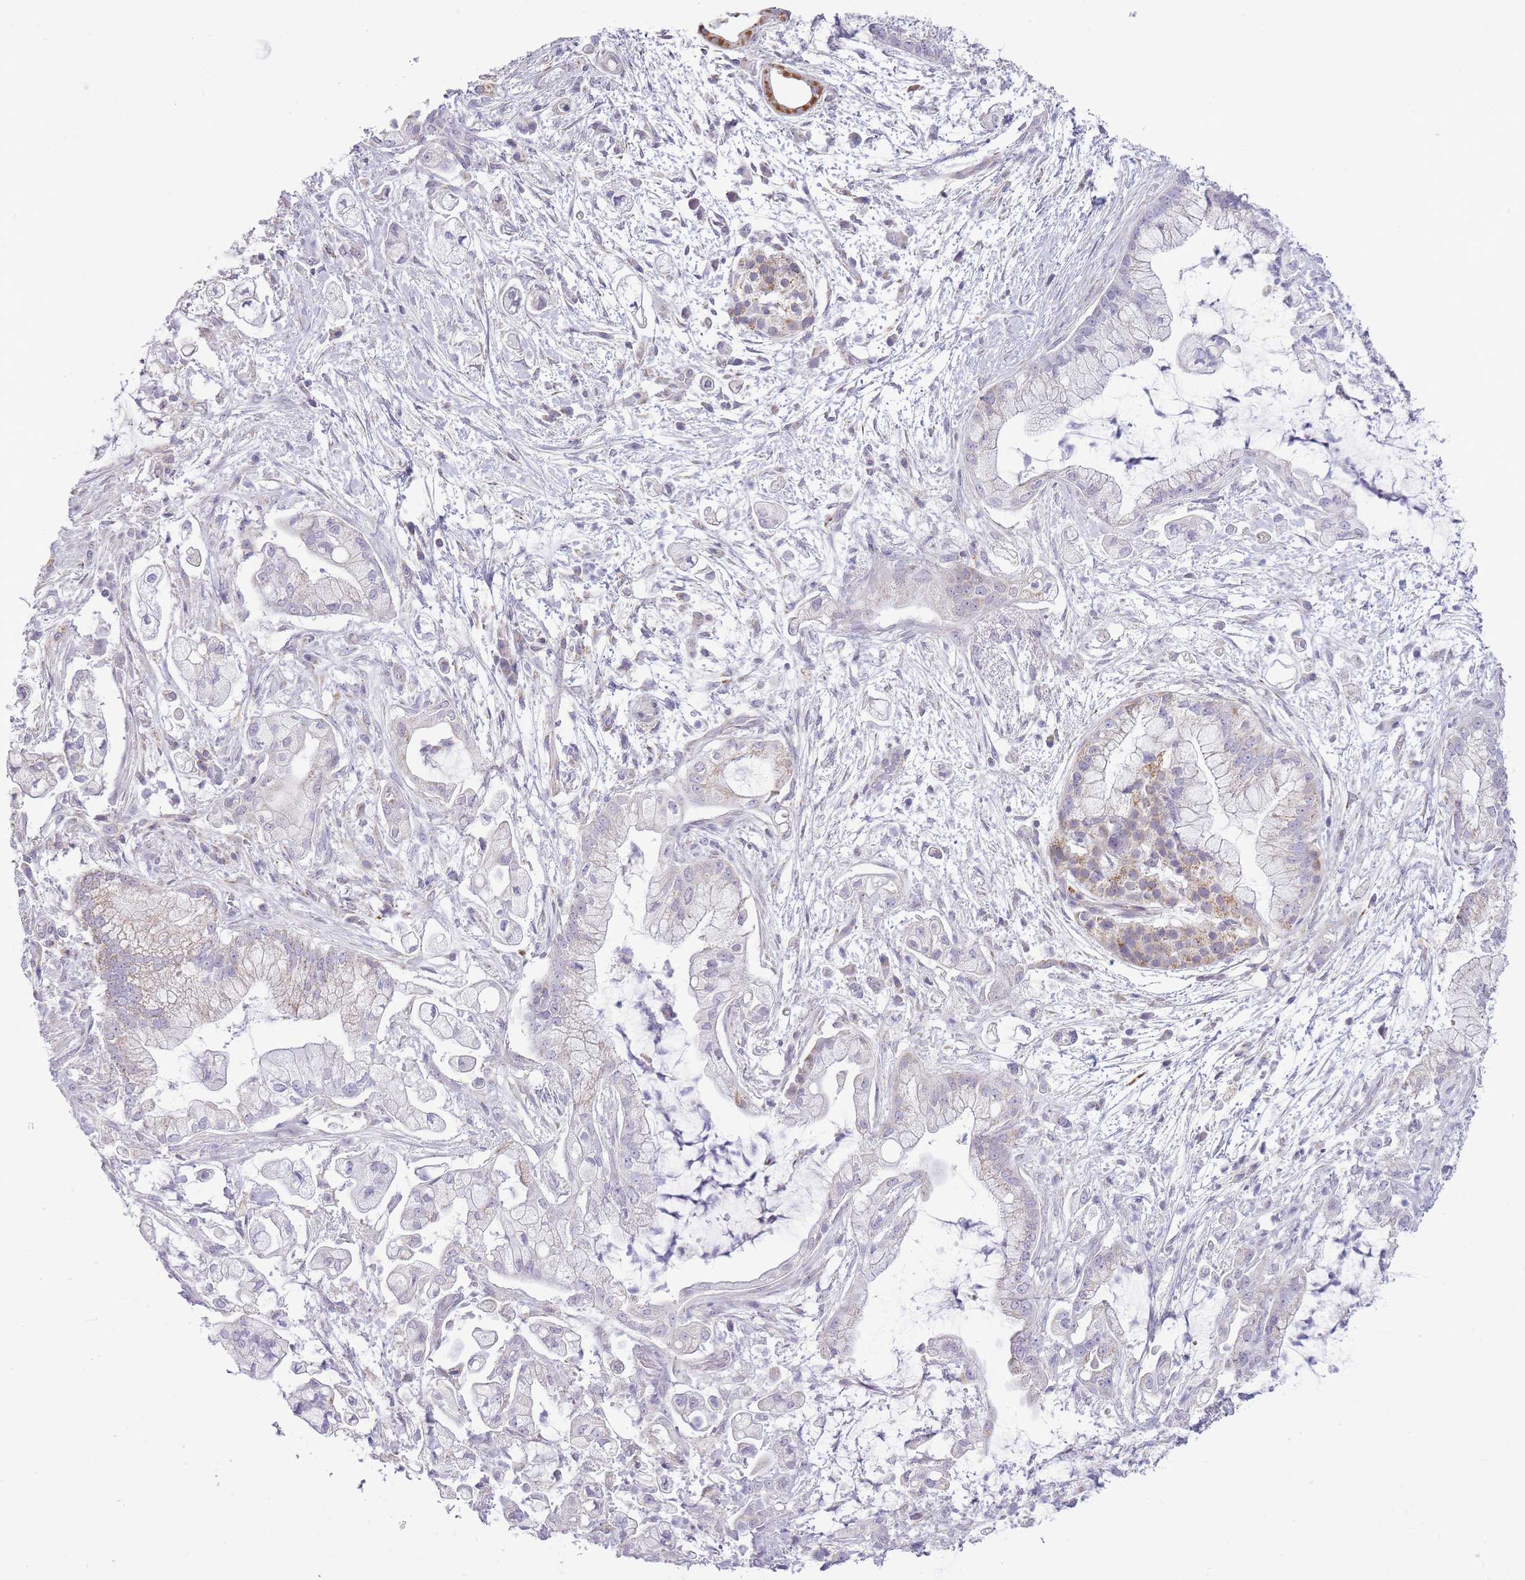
{"staining": {"intensity": "negative", "quantity": "none", "location": "none"}, "tissue": "pancreatic cancer", "cell_type": "Tumor cells", "image_type": "cancer", "snomed": [{"axis": "morphology", "description": "Adenocarcinoma, NOS"}, {"axis": "topography", "description": "Pancreas"}], "caption": "Pancreatic cancer was stained to show a protein in brown. There is no significant staining in tumor cells.", "gene": "ZBTB24", "patient": {"sex": "female", "age": 69}}